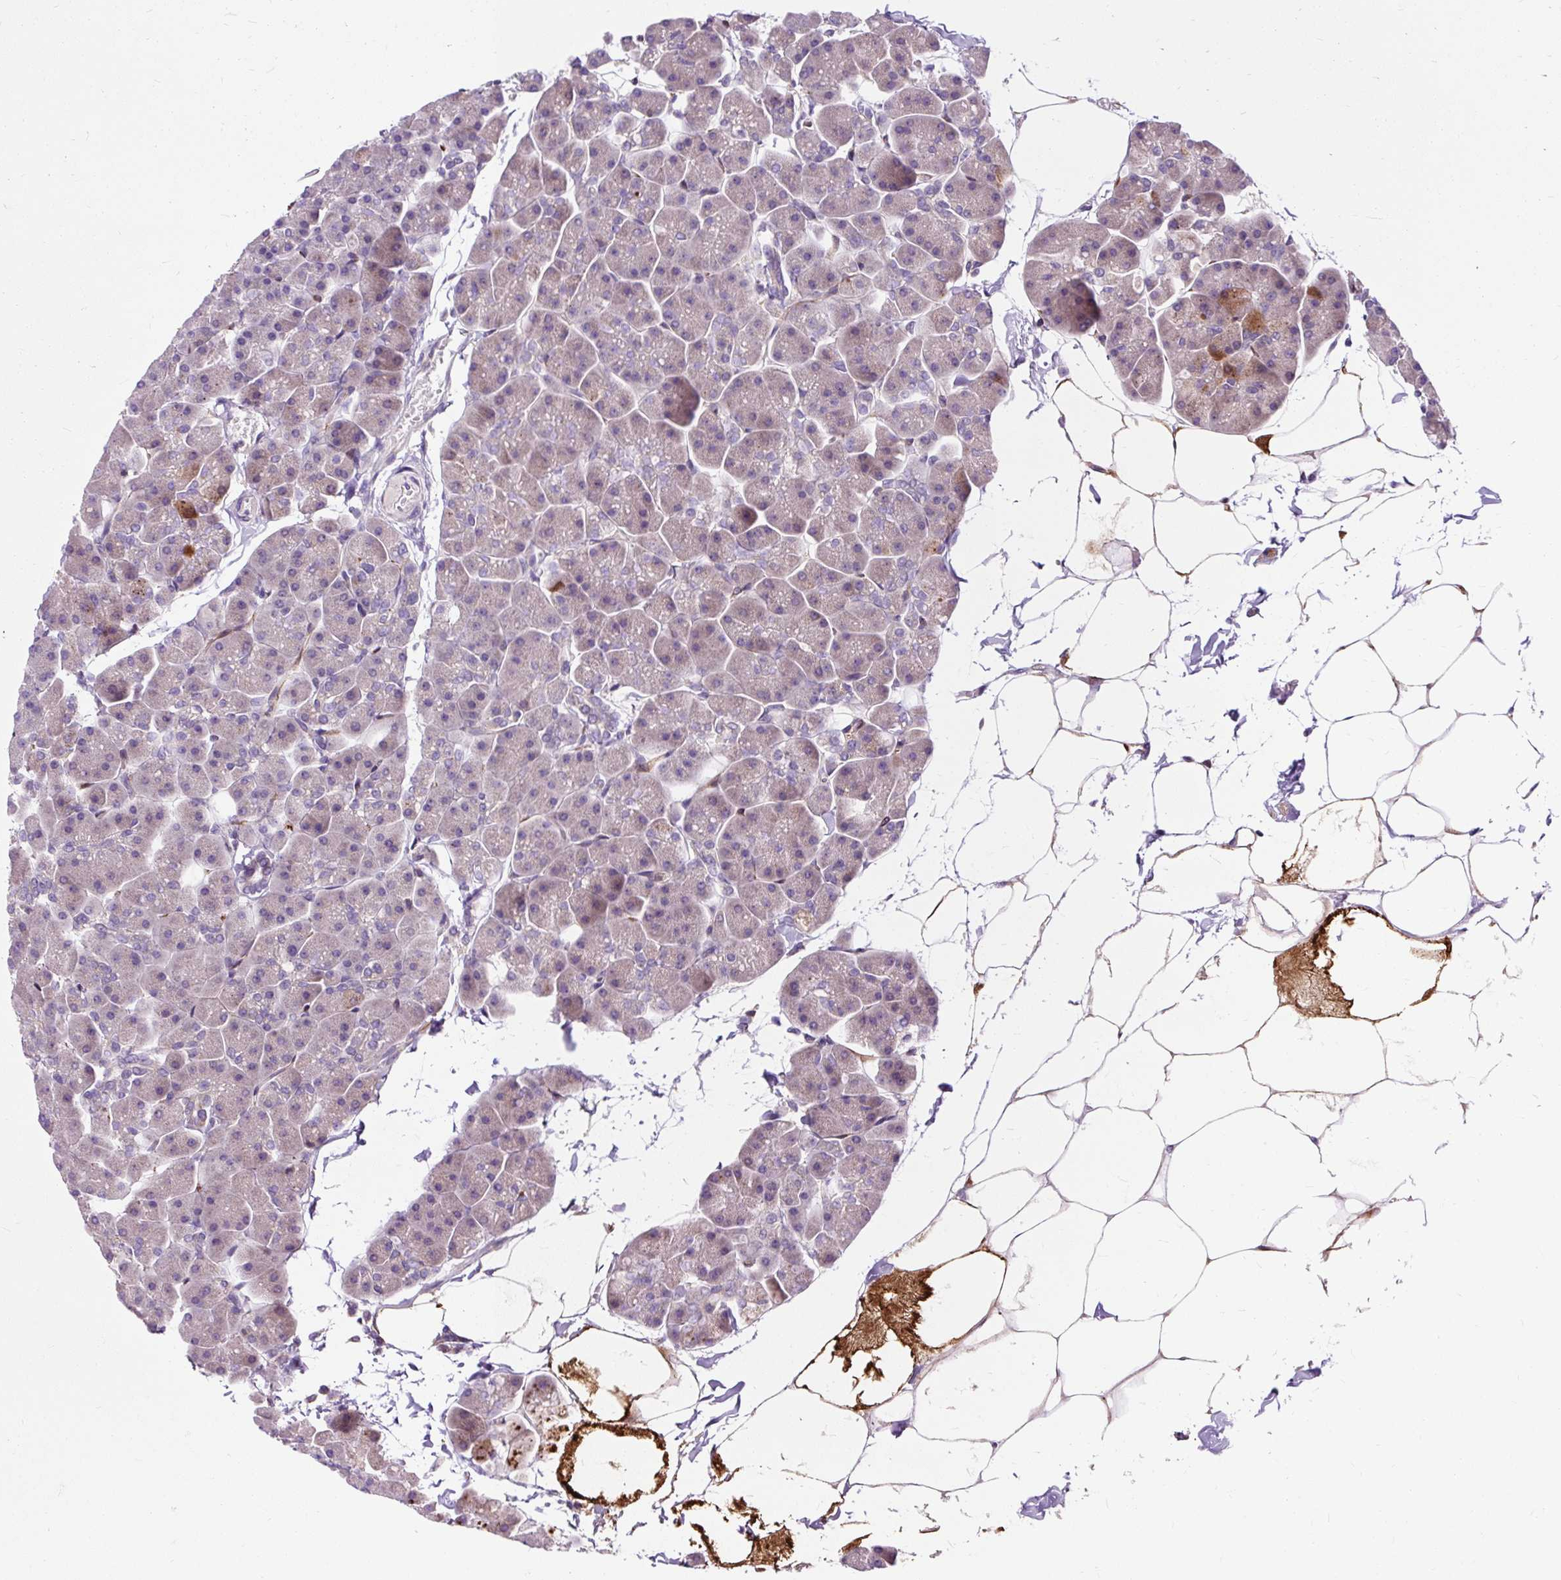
{"staining": {"intensity": "weak", "quantity": "25%-75%", "location": "cytoplasmic/membranous"}, "tissue": "pancreas", "cell_type": "Exocrine glandular cells", "image_type": "normal", "snomed": [{"axis": "morphology", "description": "Normal tissue, NOS"}, {"axis": "topography", "description": "Pancreas"}], "caption": "Exocrine glandular cells show low levels of weak cytoplasmic/membranous expression in about 25%-75% of cells in normal human pancreas.", "gene": "PCDHGB3", "patient": {"sex": "male", "age": 35}}